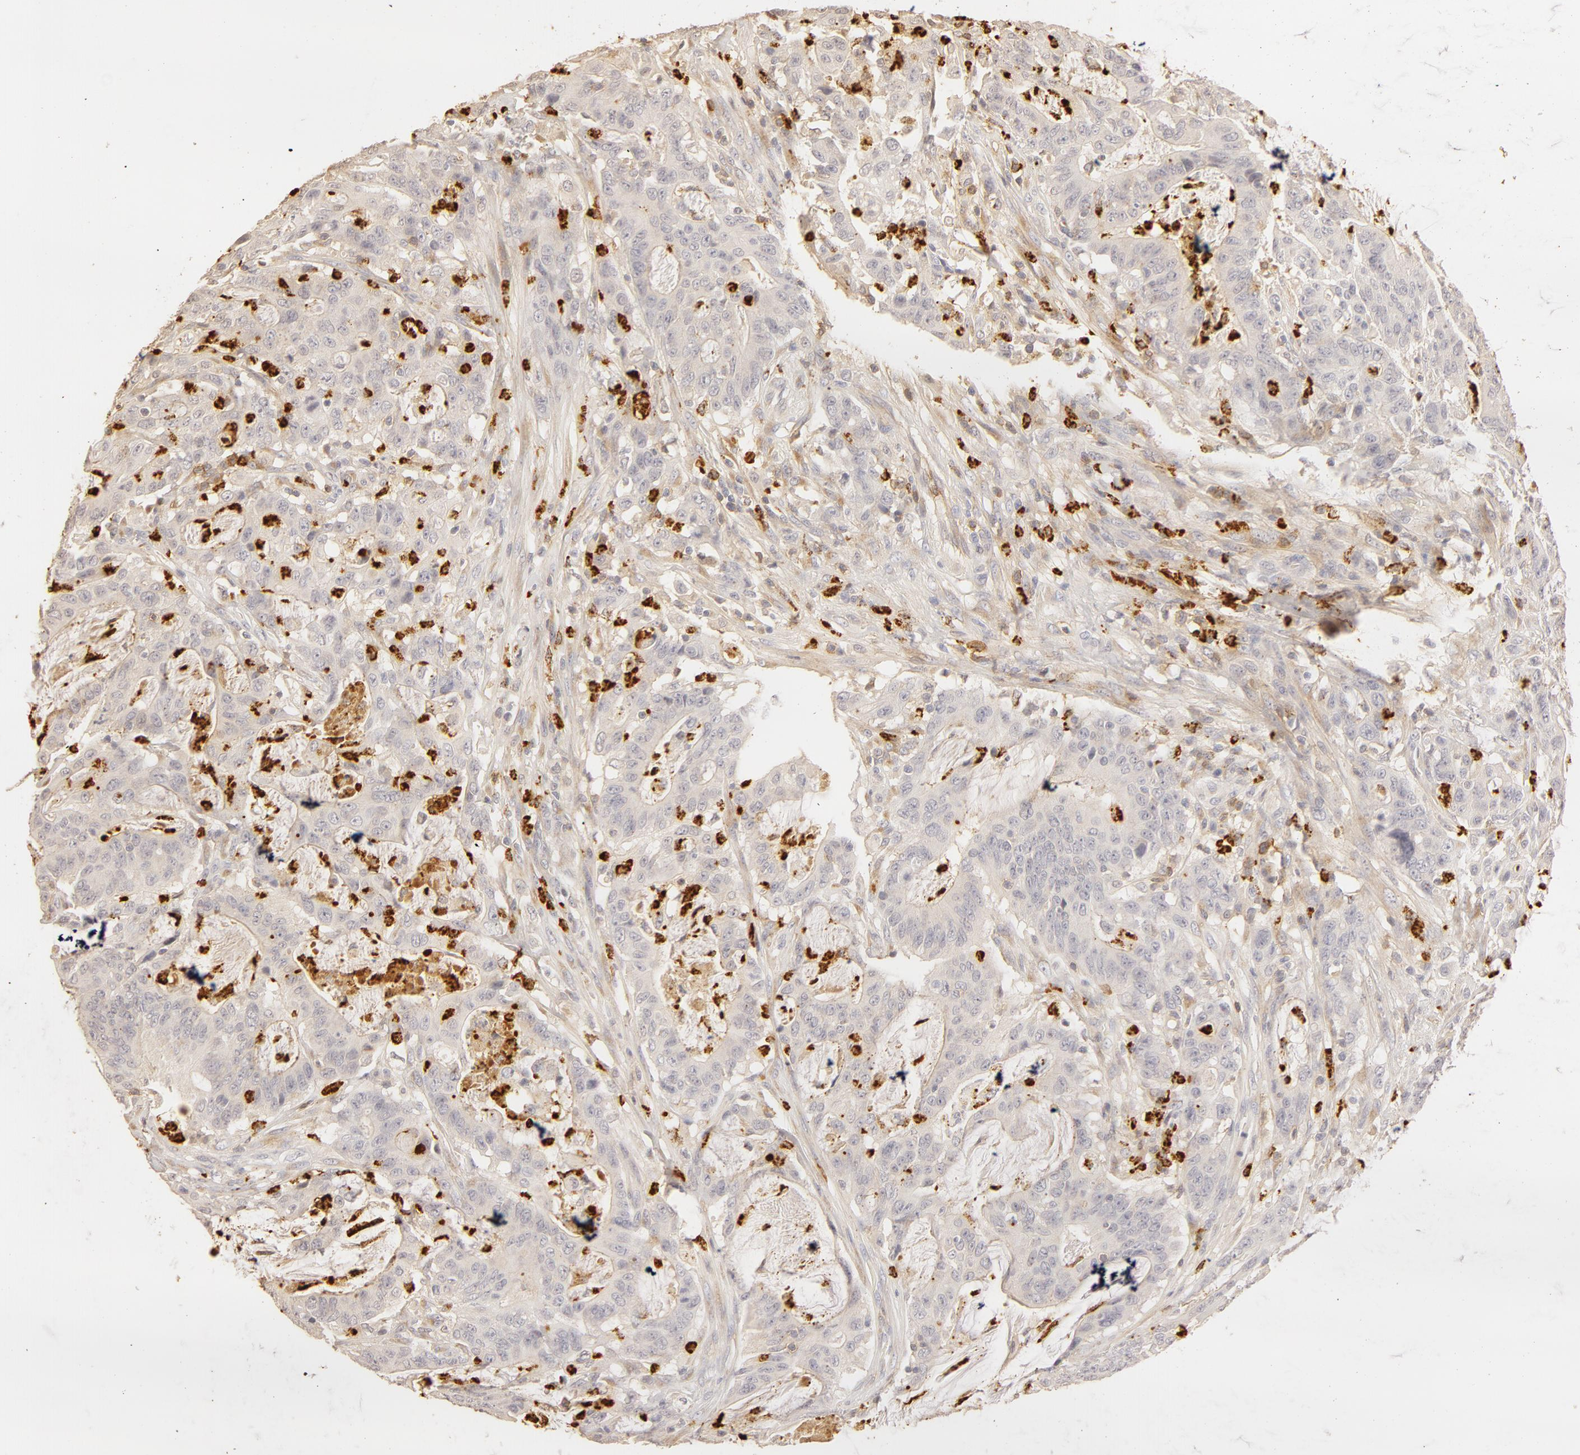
{"staining": {"intensity": "negative", "quantity": "none", "location": "none"}, "tissue": "colorectal cancer", "cell_type": "Tumor cells", "image_type": "cancer", "snomed": [{"axis": "morphology", "description": "Adenocarcinoma, NOS"}, {"axis": "topography", "description": "Colon"}], "caption": "High magnification brightfield microscopy of adenocarcinoma (colorectal) stained with DAB (3,3'-diaminobenzidine) (brown) and counterstained with hematoxylin (blue): tumor cells show no significant expression.", "gene": "C1R", "patient": {"sex": "male", "age": 54}}